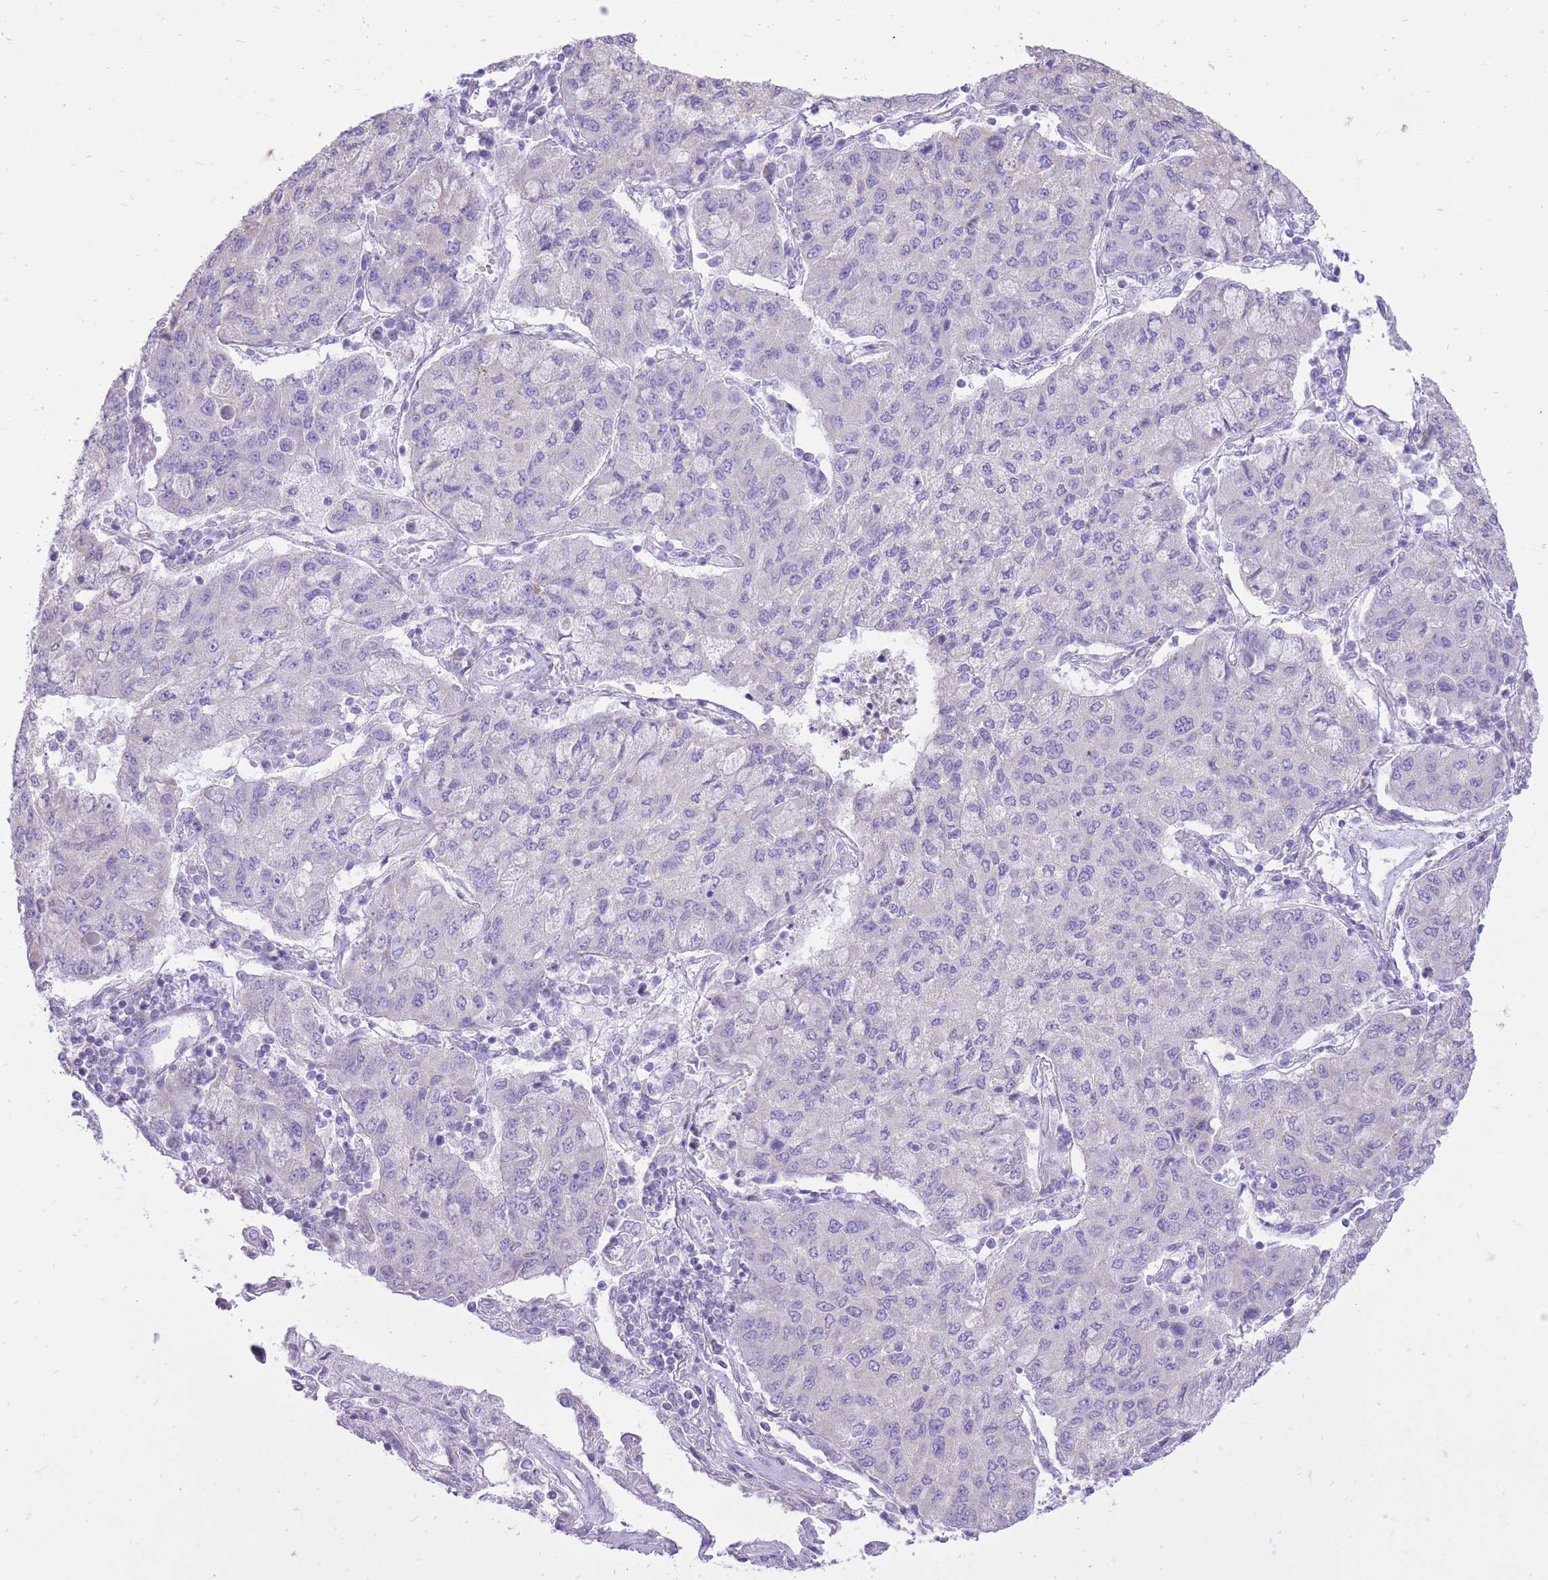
{"staining": {"intensity": "negative", "quantity": "none", "location": "none"}, "tissue": "lung cancer", "cell_type": "Tumor cells", "image_type": "cancer", "snomed": [{"axis": "morphology", "description": "Squamous cell carcinoma, NOS"}, {"axis": "topography", "description": "Lung"}], "caption": "Immunohistochemistry (IHC) micrograph of human lung squamous cell carcinoma stained for a protein (brown), which exhibits no staining in tumor cells.", "gene": "SLC4A4", "patient": {"sex": "male", "age": 74}}